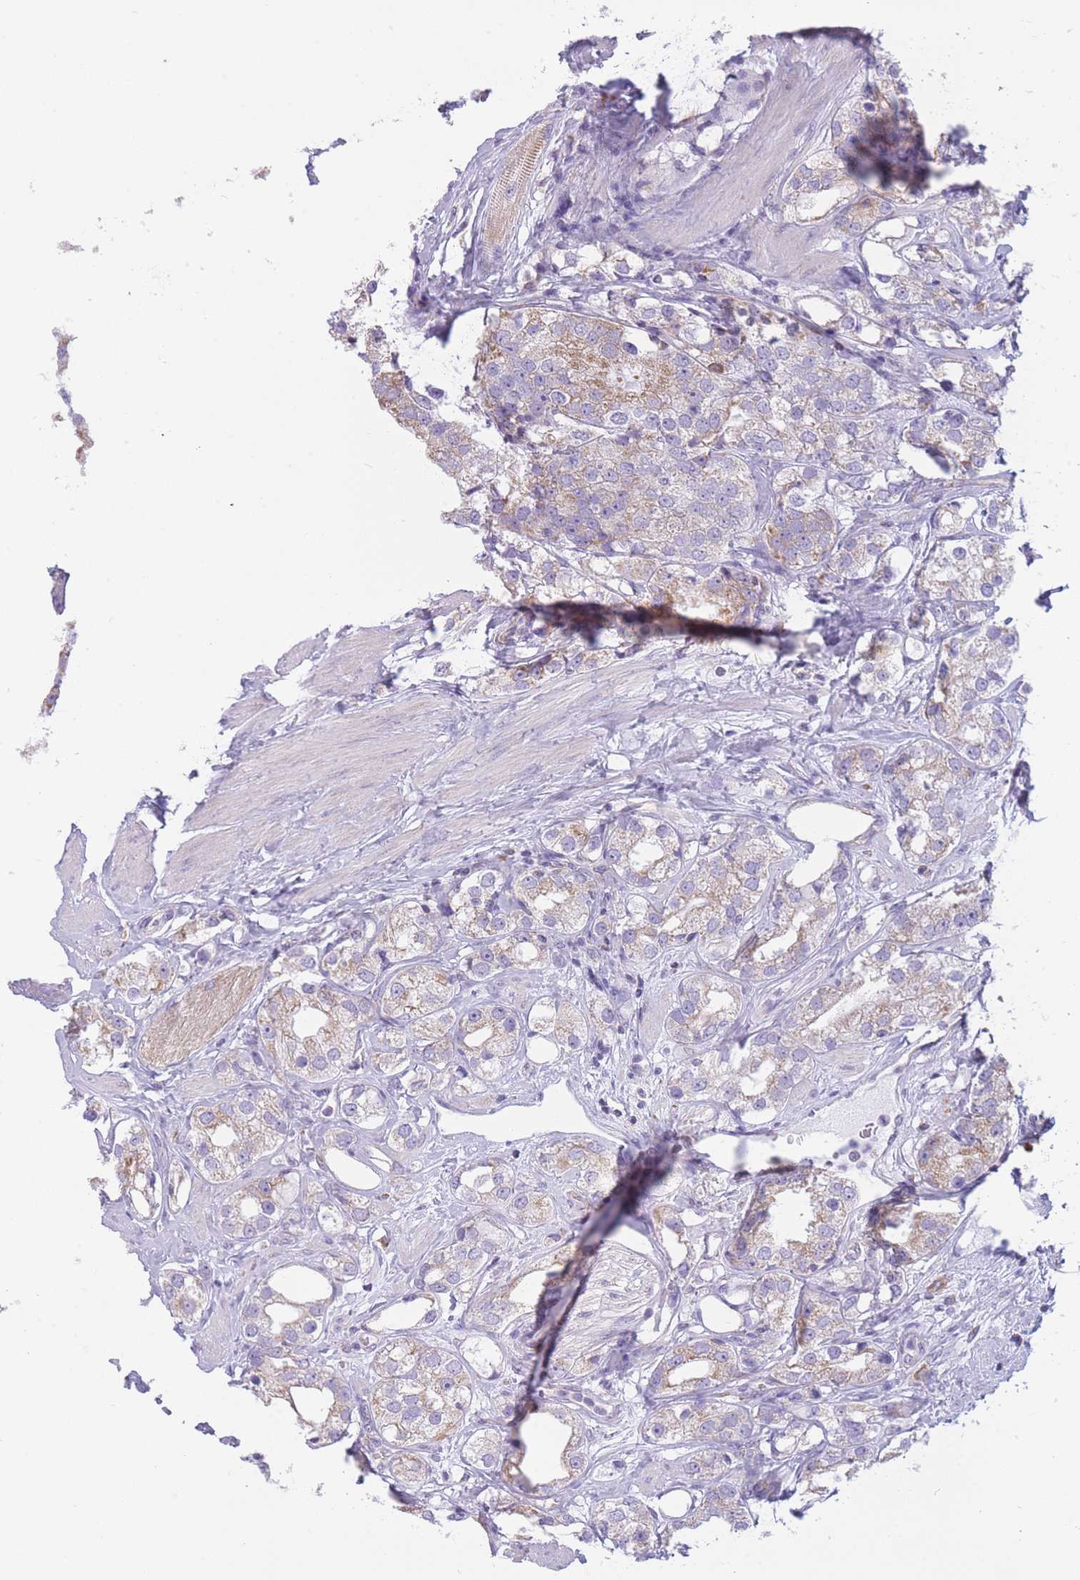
{"staining": {"intensity": "weak", "quantity": "25%-75%", "location": "cytoplasmic/membranous"}, "tissue": "prostate cancer", "cell_type": "Tumor cells", "image_type": "cancer", "snomed": [{"axis": "morphology", "description": "Adenocarcinoma, NOS"}, {"axis": "topography", "description": "Prostate"}], "caption": "Immunohistochemistry (IHC) (DAB (3,3'-diaminobenzidine)) staining of adenocarcinoma (prostate) exhibits weak cytoplasmic/membranous protein positivity in approximately 25%-75% of tumor cells. The protein is shown in brown color, while the nuclei are stained blue.", "gene": "PDHA1", "patient": {"sex": "male", "age": 79}}